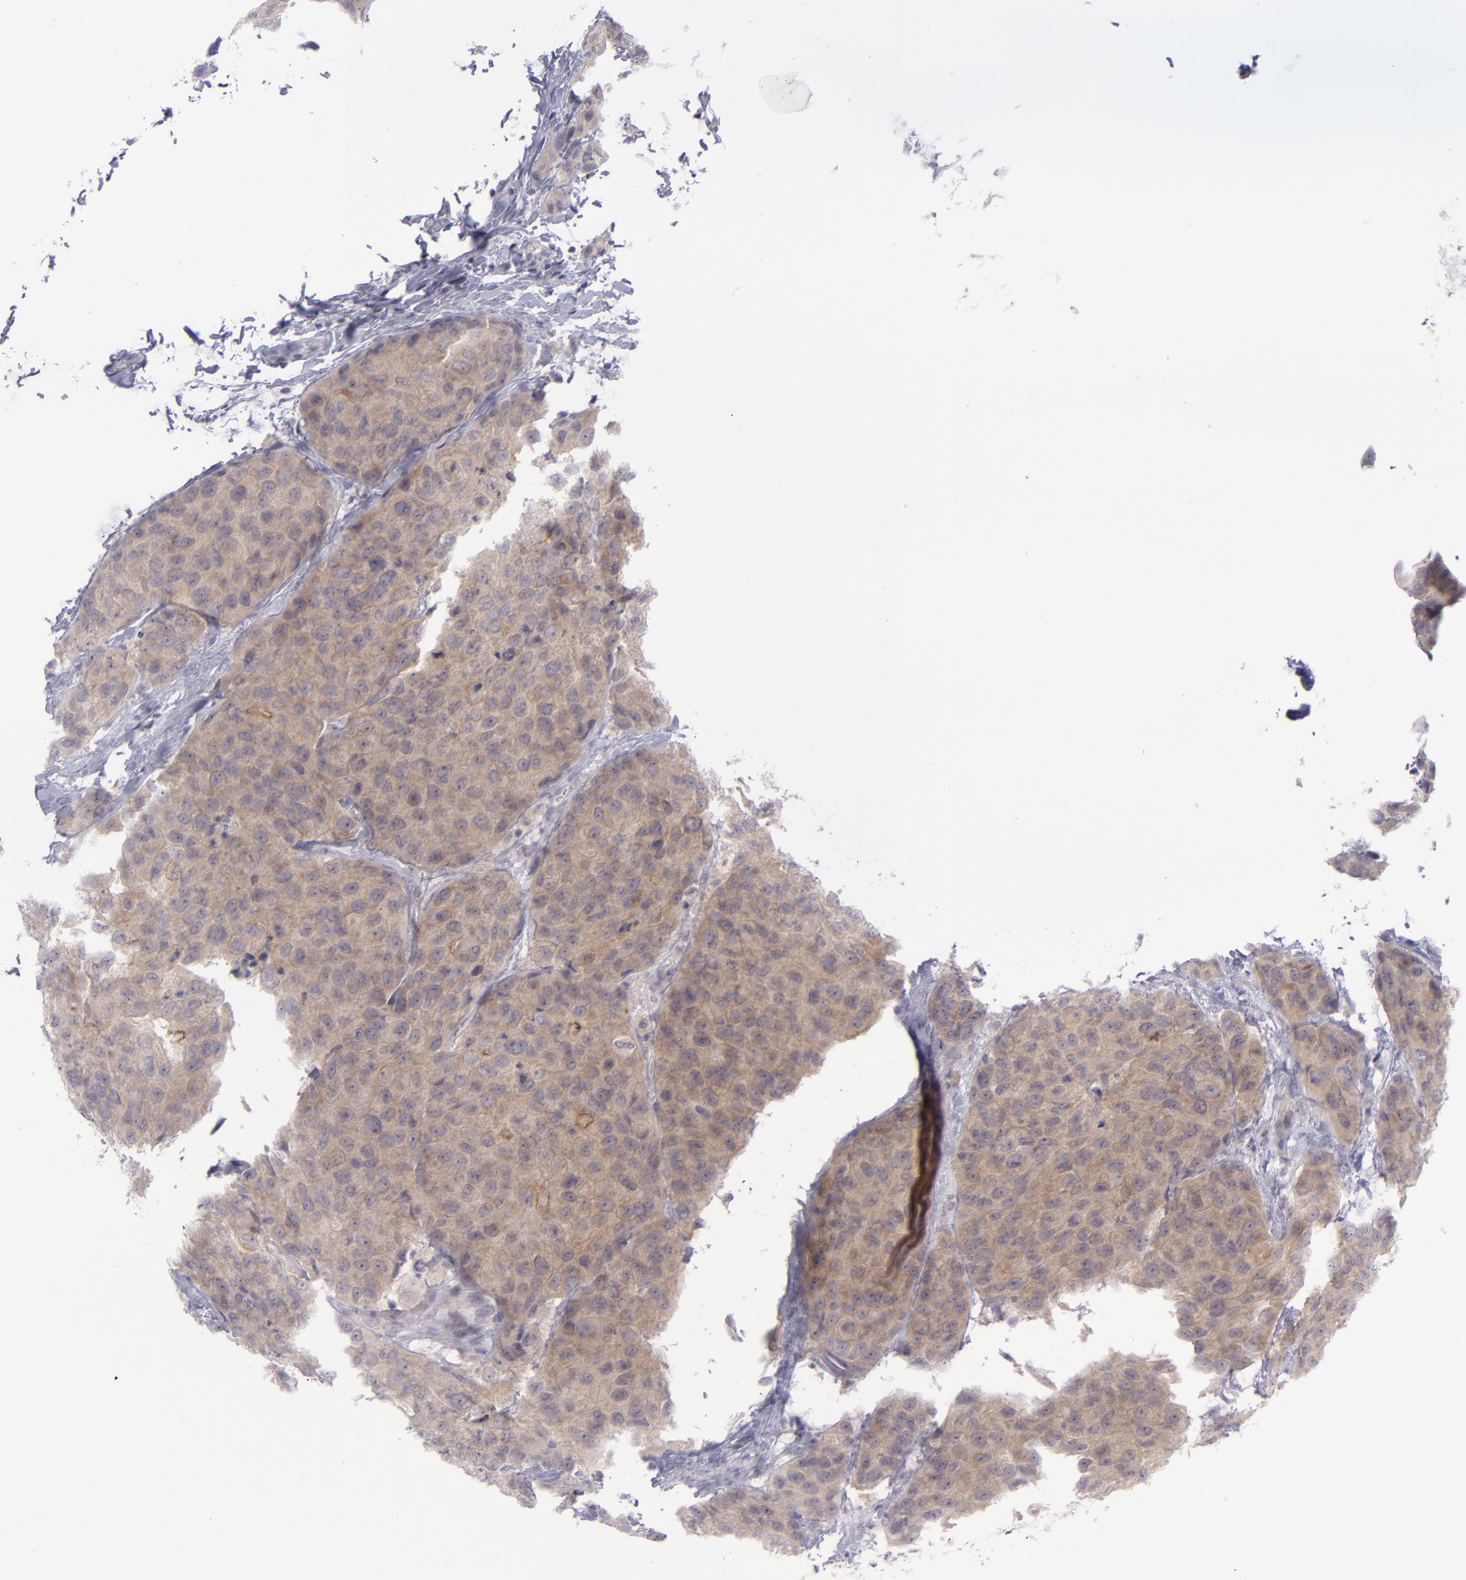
{"staining": {"intensity": "moderate", "quantity": ">75%", "location": "cytoplasmic/membranous"}, "tissue": "breast cancer", "cell_type": "Tumor cells", "image_type": "cancer", "snomed": [{"axis": "morphology", "description": "Duct carcinoma"}, {"axis": "topography", "description": "Breast"}], "caption": "Immunohistochemistry histopathology image of breast invasive ductal carcinoma stained for a protein (brown), which exhibits medium levels of moderate cytoplasmic/membranous positivity in about >75% of tumor cells.", "gene": "EVPL", "patient": {"sex": "female", "age": 68}}